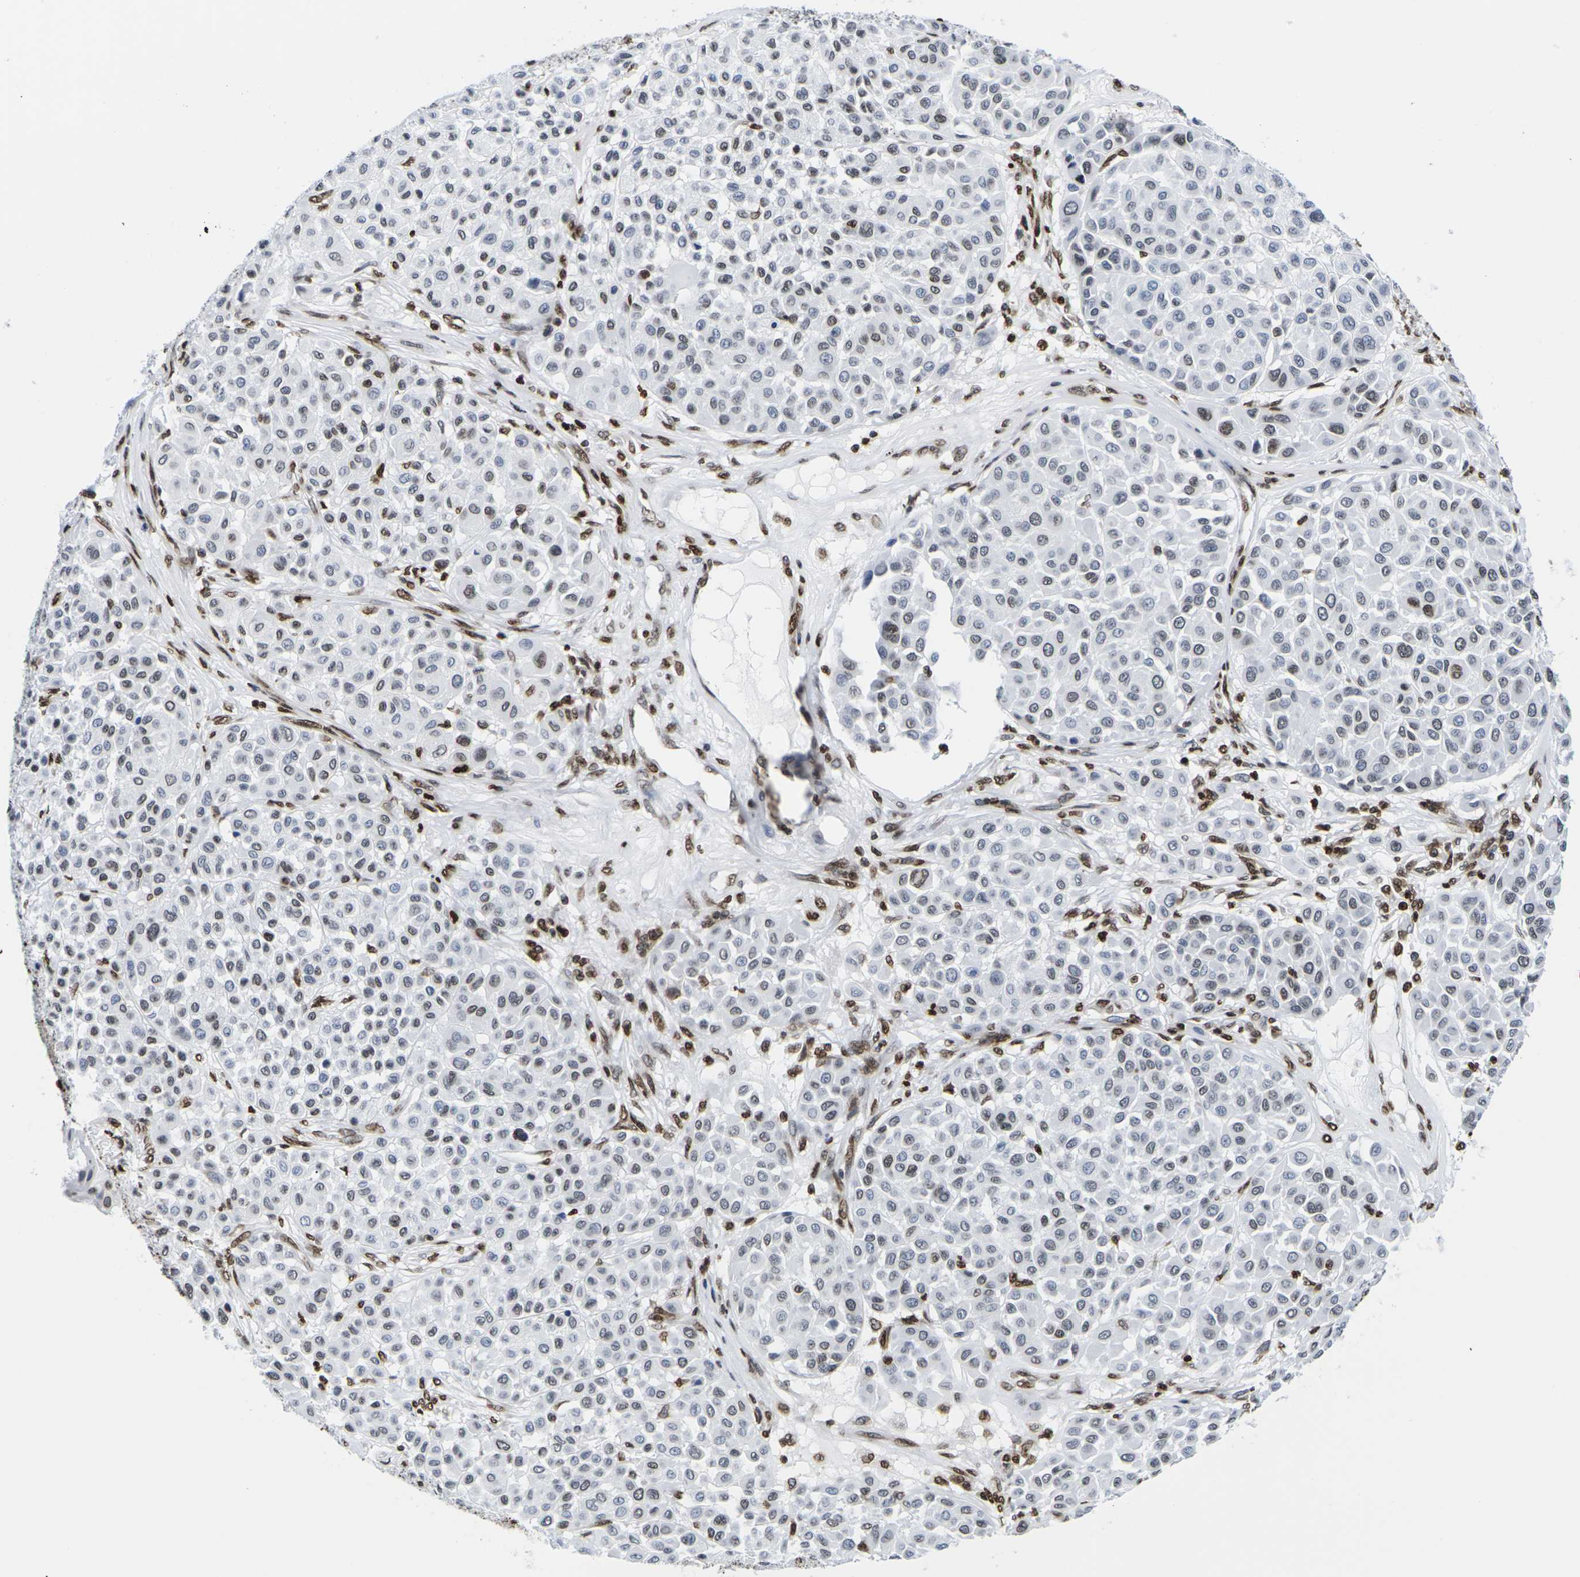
{"staining": {"intensity": "moderate", "quantity": "<25%", "location": "nuclear"}, "tissue": "melanoma", "cell_type": "Tumor cells", "image_type": "cancer", "snomed": [{"axis": "morphology", "description": "Malignant melanoma, Metastatic site"}, {"axis": "topography", "description": "Soft tissue"}], "caption": "Protein expression analysis of human melanoma reveals moderate nuclear staining in about <25% of tumor cells.", "gene": "H2AC21", "patient": {"sex": "male", "age": 41}}